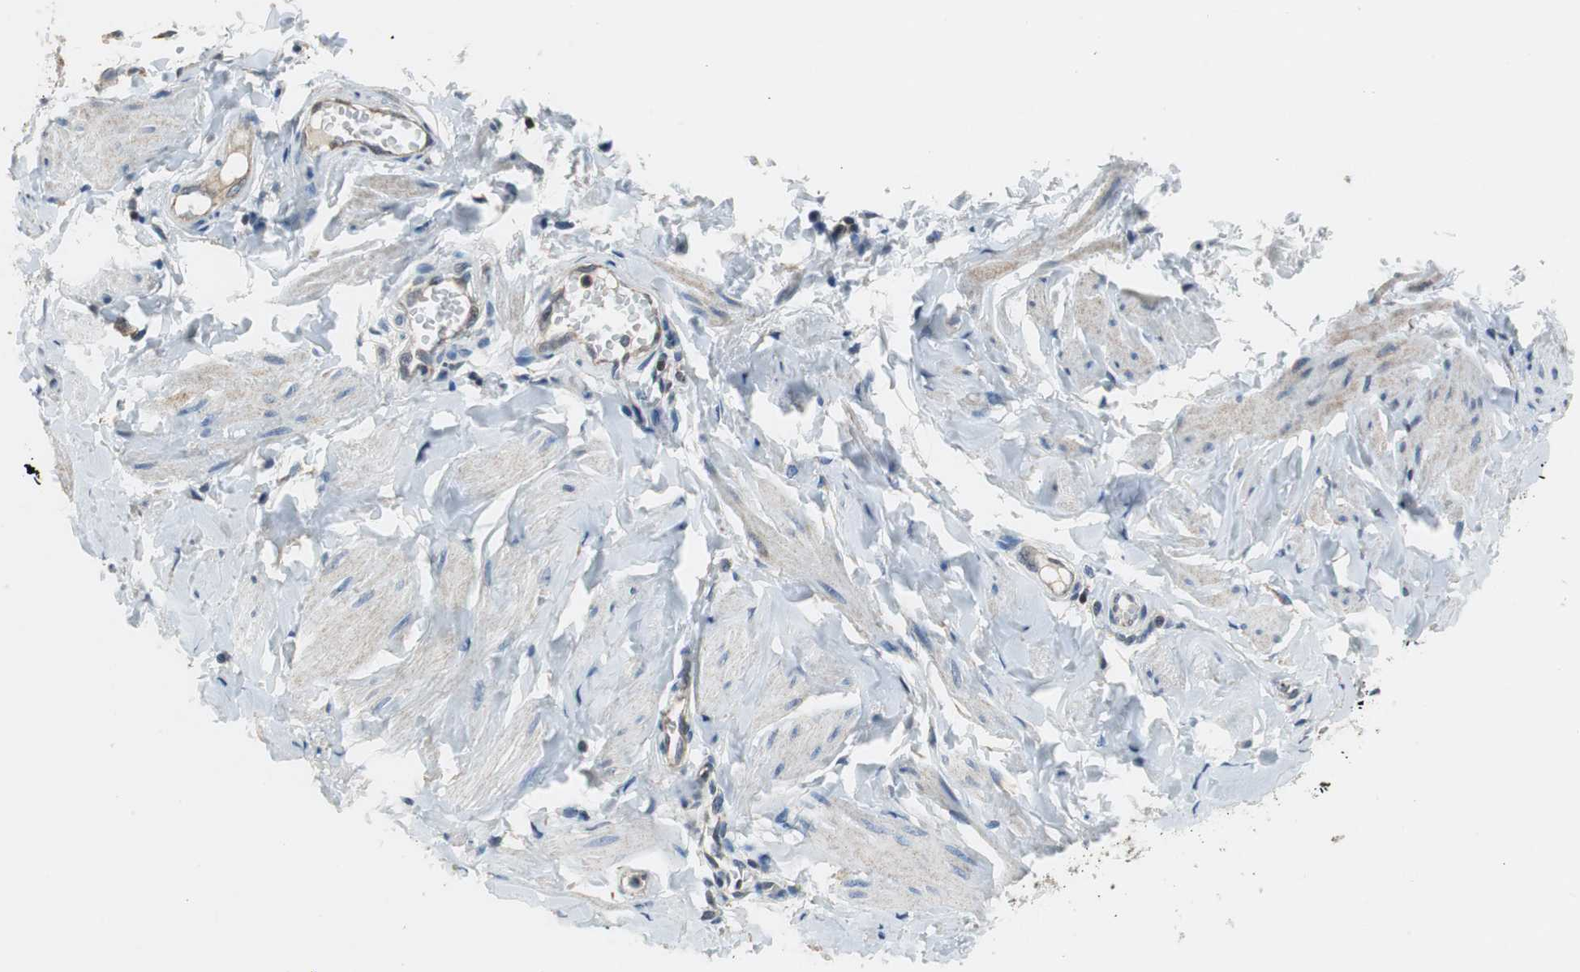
{"staining": {"intensity": "negative", "quantity": "none", "location": "none"}, "tissue": "vagina", "cell_type": "Squamous epithelial cells", "image_type": "normal", "snomed": [{"axis": "morphology", "description": "Normal tissue, NOS"}, {"axis": "topography", "description": "Vagina"}], "caption": "High power microscopy image of an immunohistochemistry photomicrograph of unremarkable vagina, revealing no significant staining in squamous epithelial cells.", "gene": "GSDMD", "patient": {"sex": "female", "age": 55}}